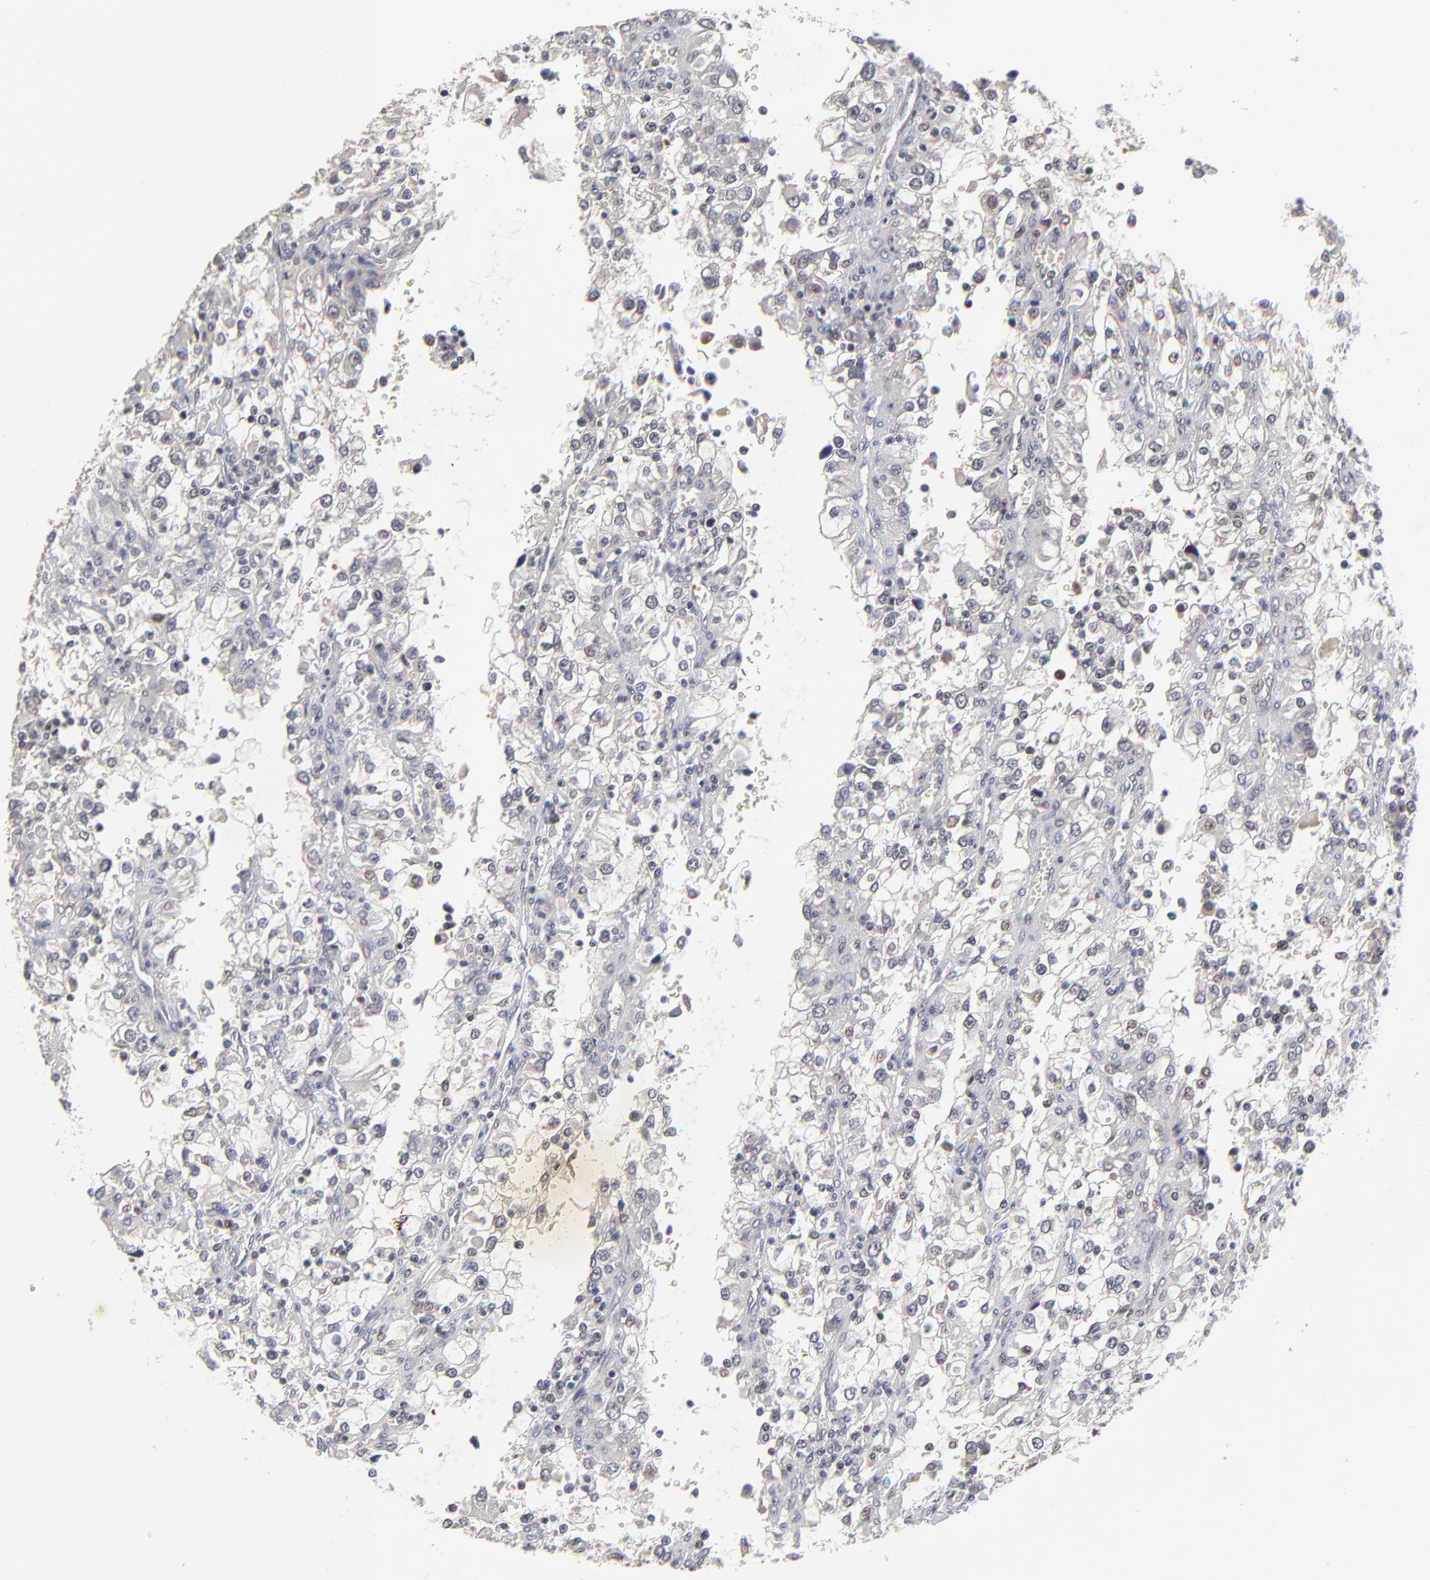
{"staining": {"intensity": "negative", "quantity": "none", "location": "none"}, "tissue": "renal cancer", "cell_type": "Tumor cells", "image_type": "cancer", "snomed": [{"axis": "morphology", "description": "Adenocarcinoma, NOS"}, {"axis": "topography", "description": "Kidney"}], "caption": "The image exhibits no staining of tumor cells in renal cancer (adenocarcinoma). (DAB (3,3'-diaminobenzidine) immunohistochemistry, high magnification).", "gene": "FRMD8", "patient": {"sex": "female", "age": 52}}